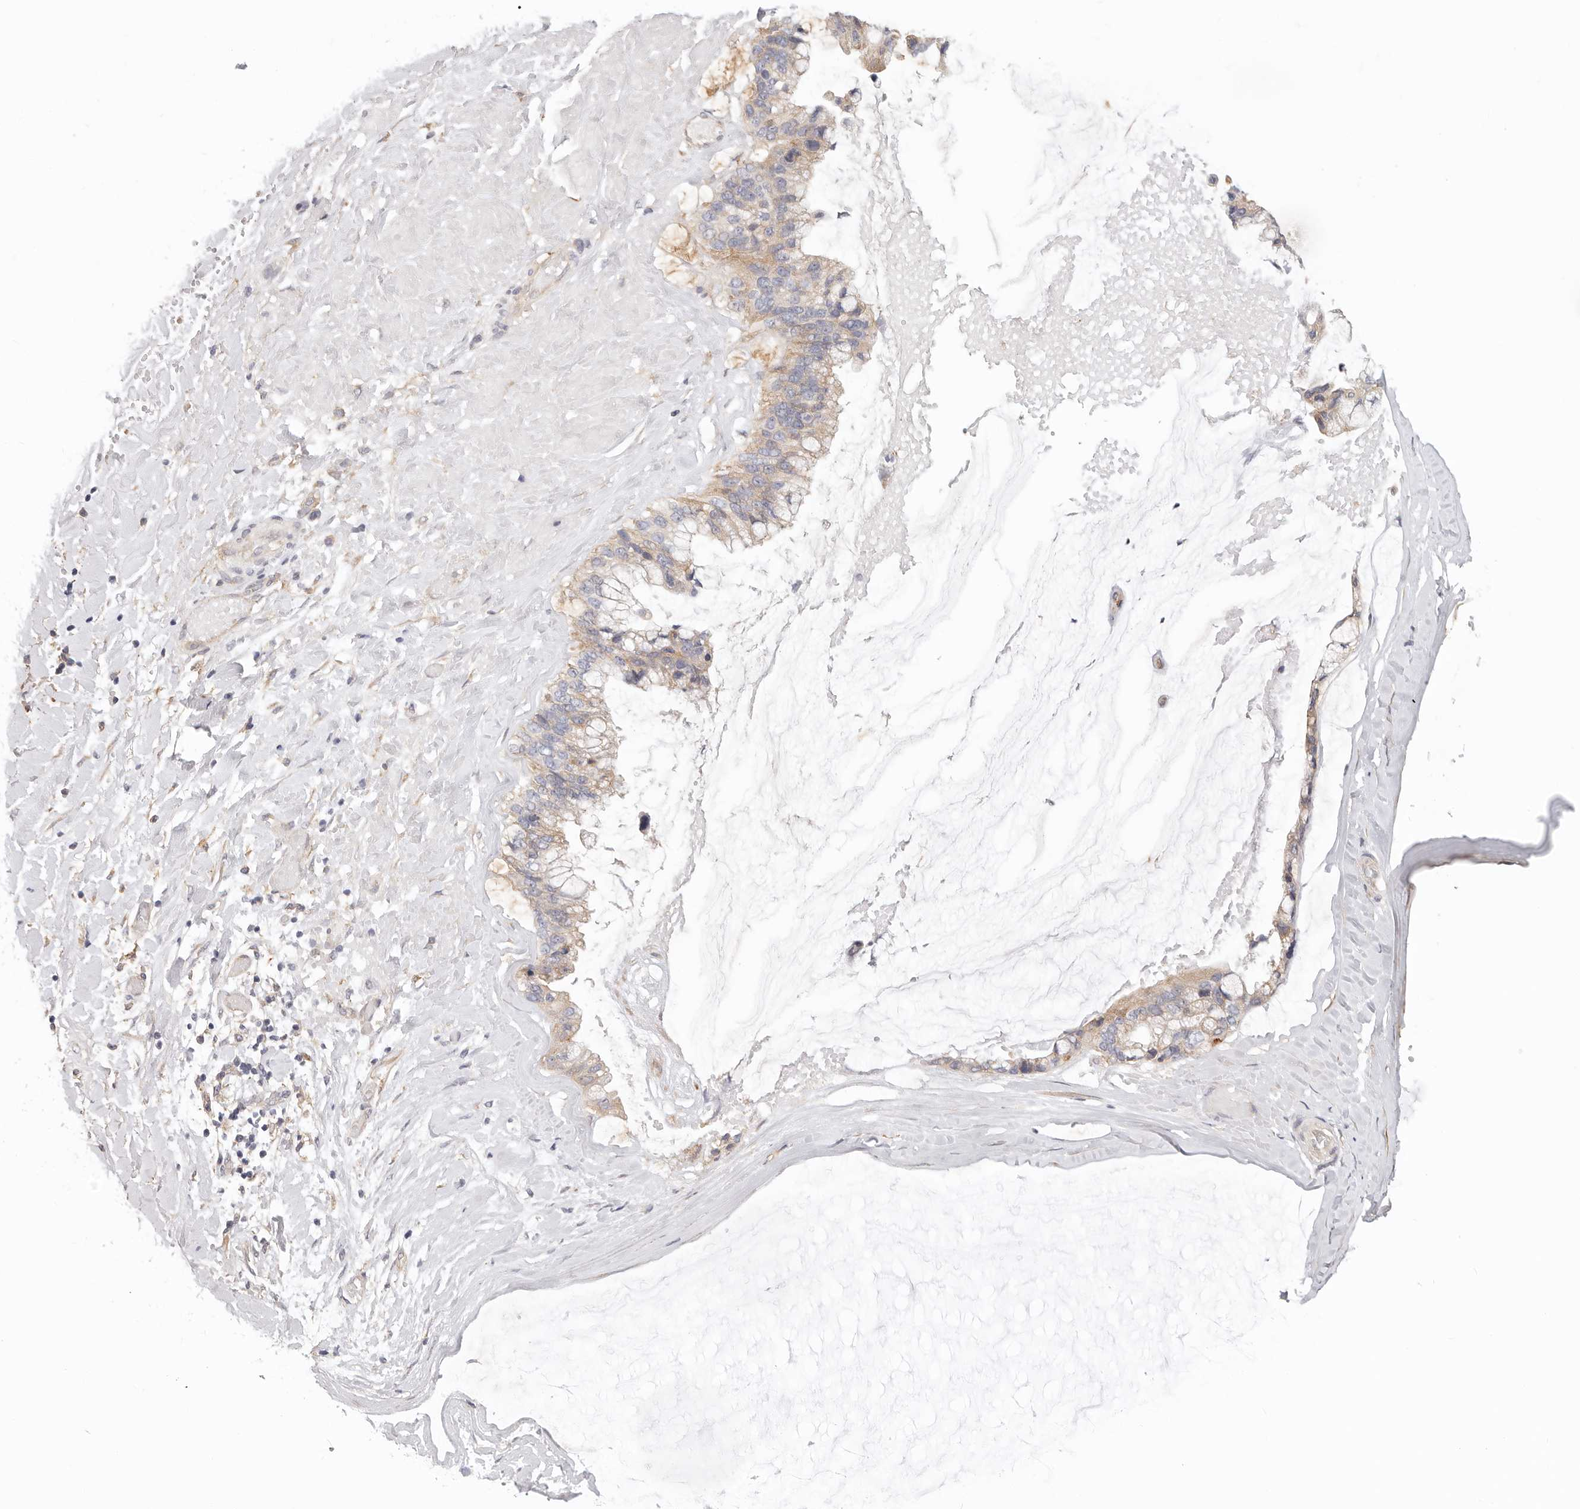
{"staining": {"intensity": "weak", "quantity": ">75%", "location": "cytoplasmic/membranous"}, "tissue": "ovarian cancer", "cell_type": "Tumor cells", "image_type": "cancer", "snomed": [{"axis": "morphology", "description": "Cystadenocarcinoma, mucinous, NOS"}, {"axis": "topography", "description": "Ovary"}], "caption": "IHC micrograph of human ovarian cancer stained for a protein (brown), which reveals low levels of weak cytoplasmic/membranous positivity in approximately >75% of tumor cells.", "gene": "AFDN", "patient": {"sex": "female", "age": 39}}